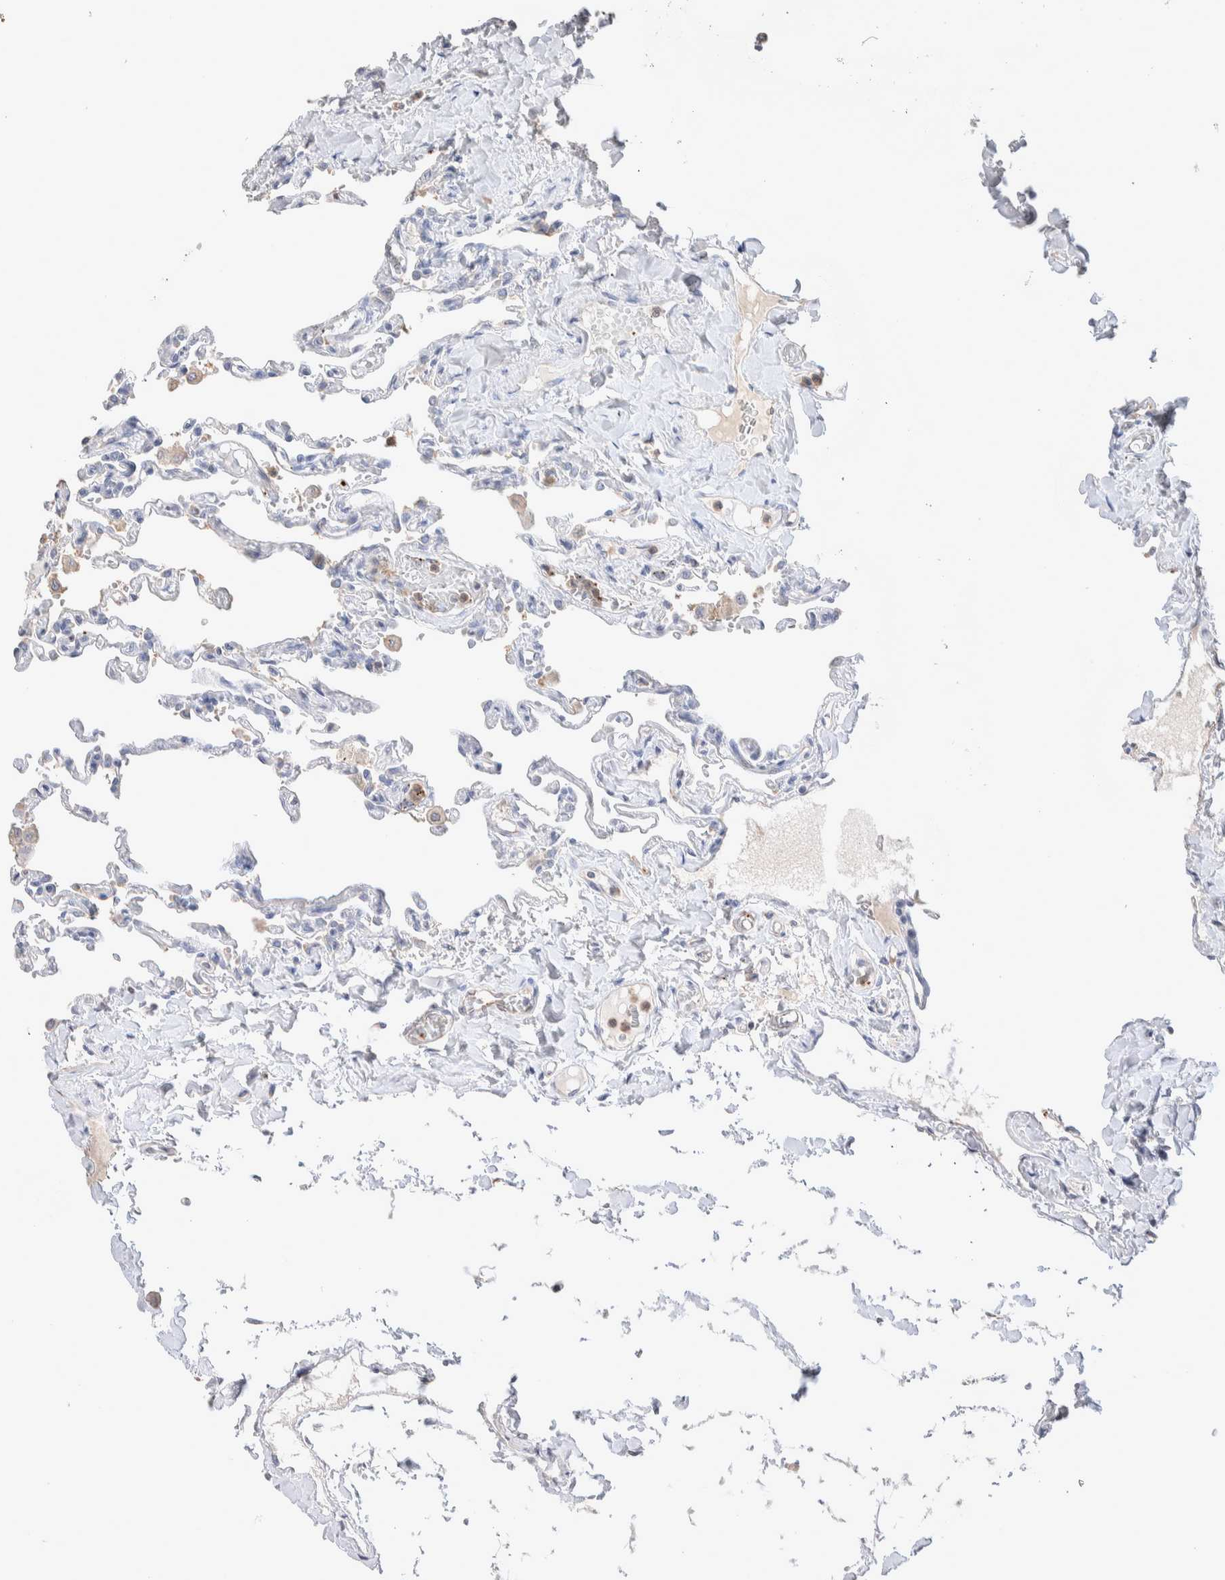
{"staining": {"intensity": "negative", "quantity": "none", "location": "none"}, "tissue": "lung", "cell_type": "Alveolar cells", "image_type": "normal", "snomed": [{"axis": "morphology", "description": "Normal tissue, NOS"}, {"axis": "topography", "description": "Lung"}], "caption": "This is an IHC micrograph of benign lung. There is no positivity in alveolar cells.", "gene": "FFAR2", "patient": {"sex": "male", "age": 21}}